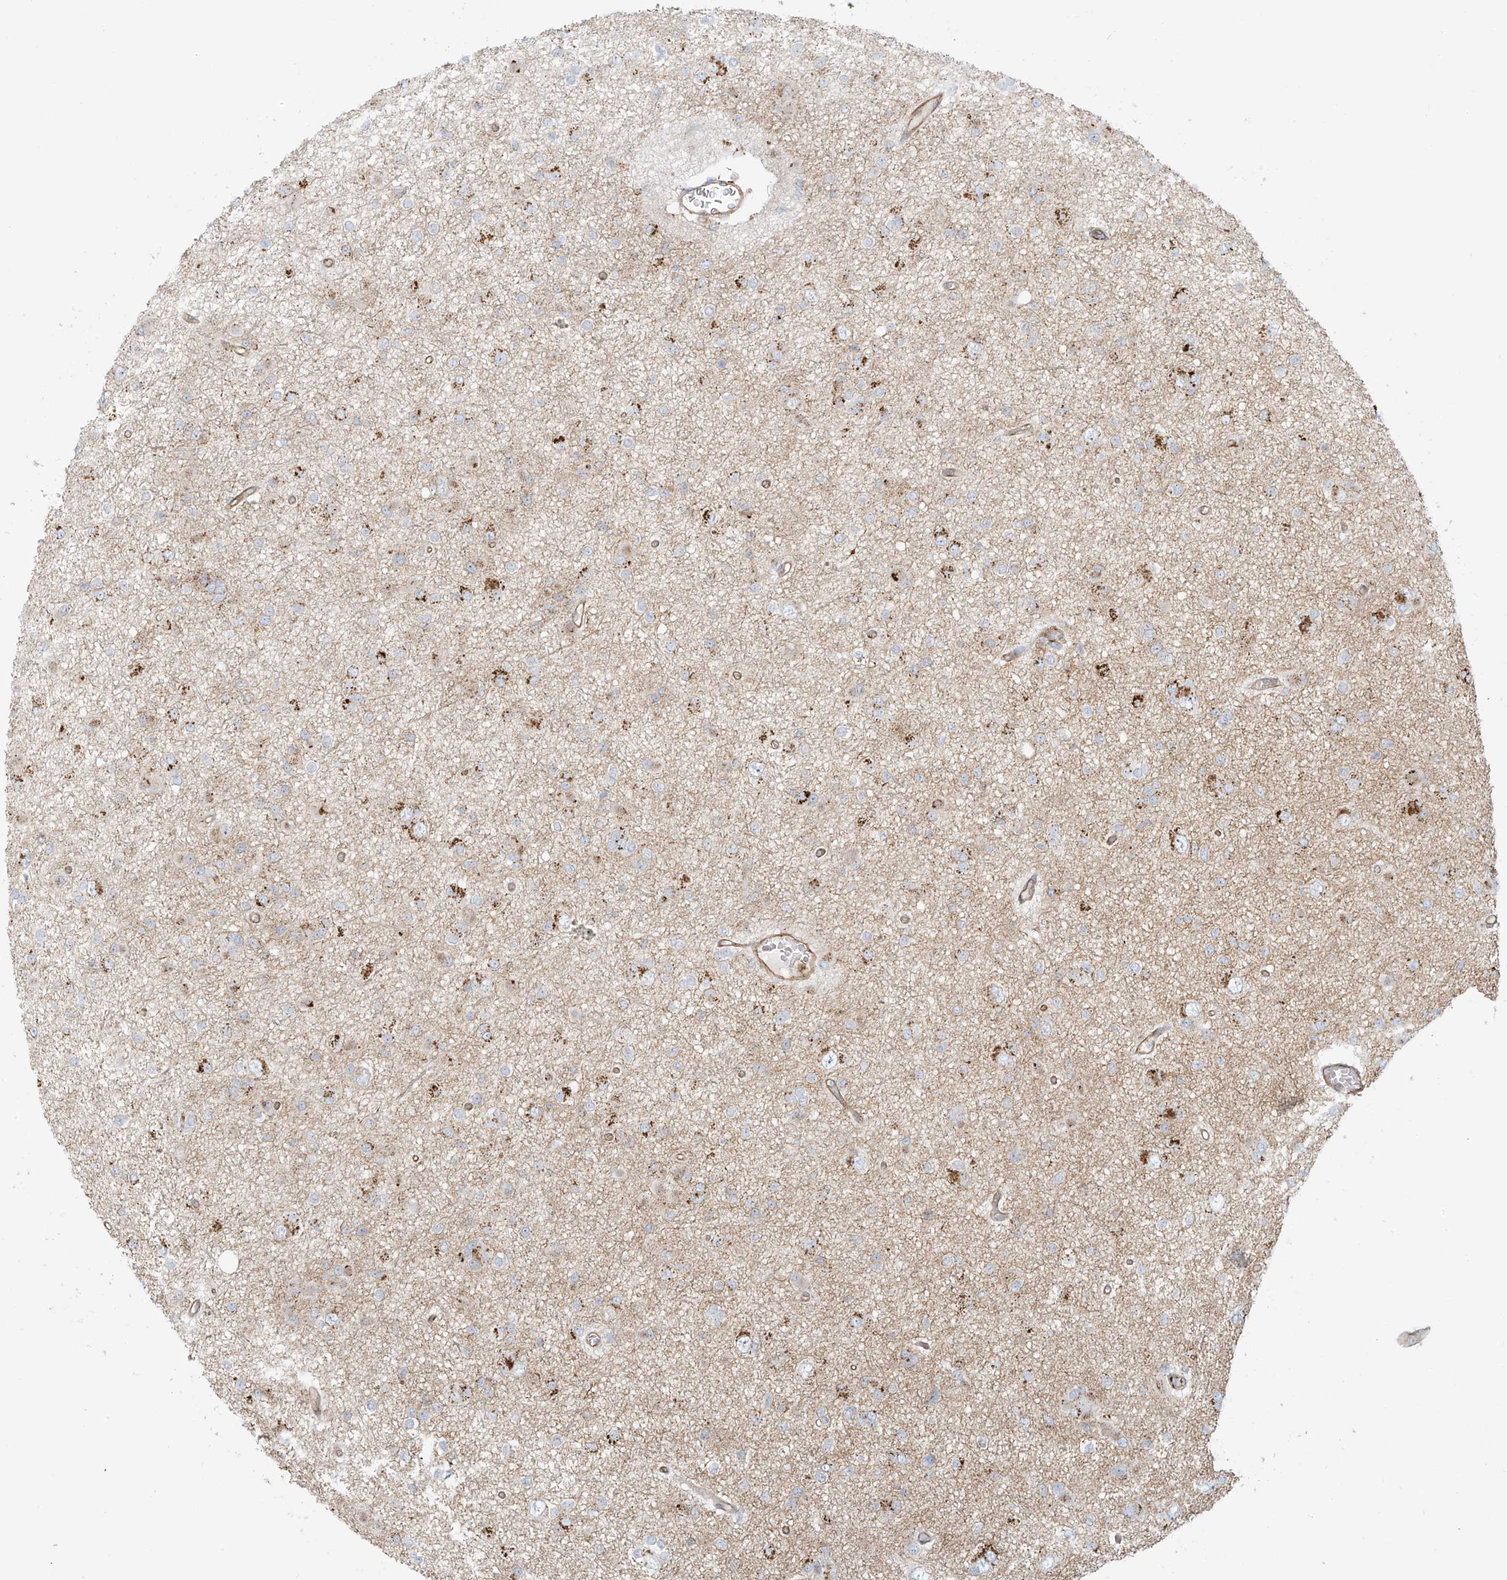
{"staining": {"intensity": "moderate", "quantity": "<25%", "location": "cytoplasmic/membranous"}, "tissue": "glioma", "cell_type": "Tumor cells", "image_type": "cancer", "snomed": [{"axis": "morphology", "description": "Glioma, malignant, Low grade"}, {"axis": "topography", "description": "Brain"}], "caption": "There is low levels of moderate cytoplasmic/membranous expression in tumor cells of glioma, as demonstrated by immunohistochemical staining (brown color).", "gene": "LZTS3", "patient": {"sex": "female", "age": 22}}